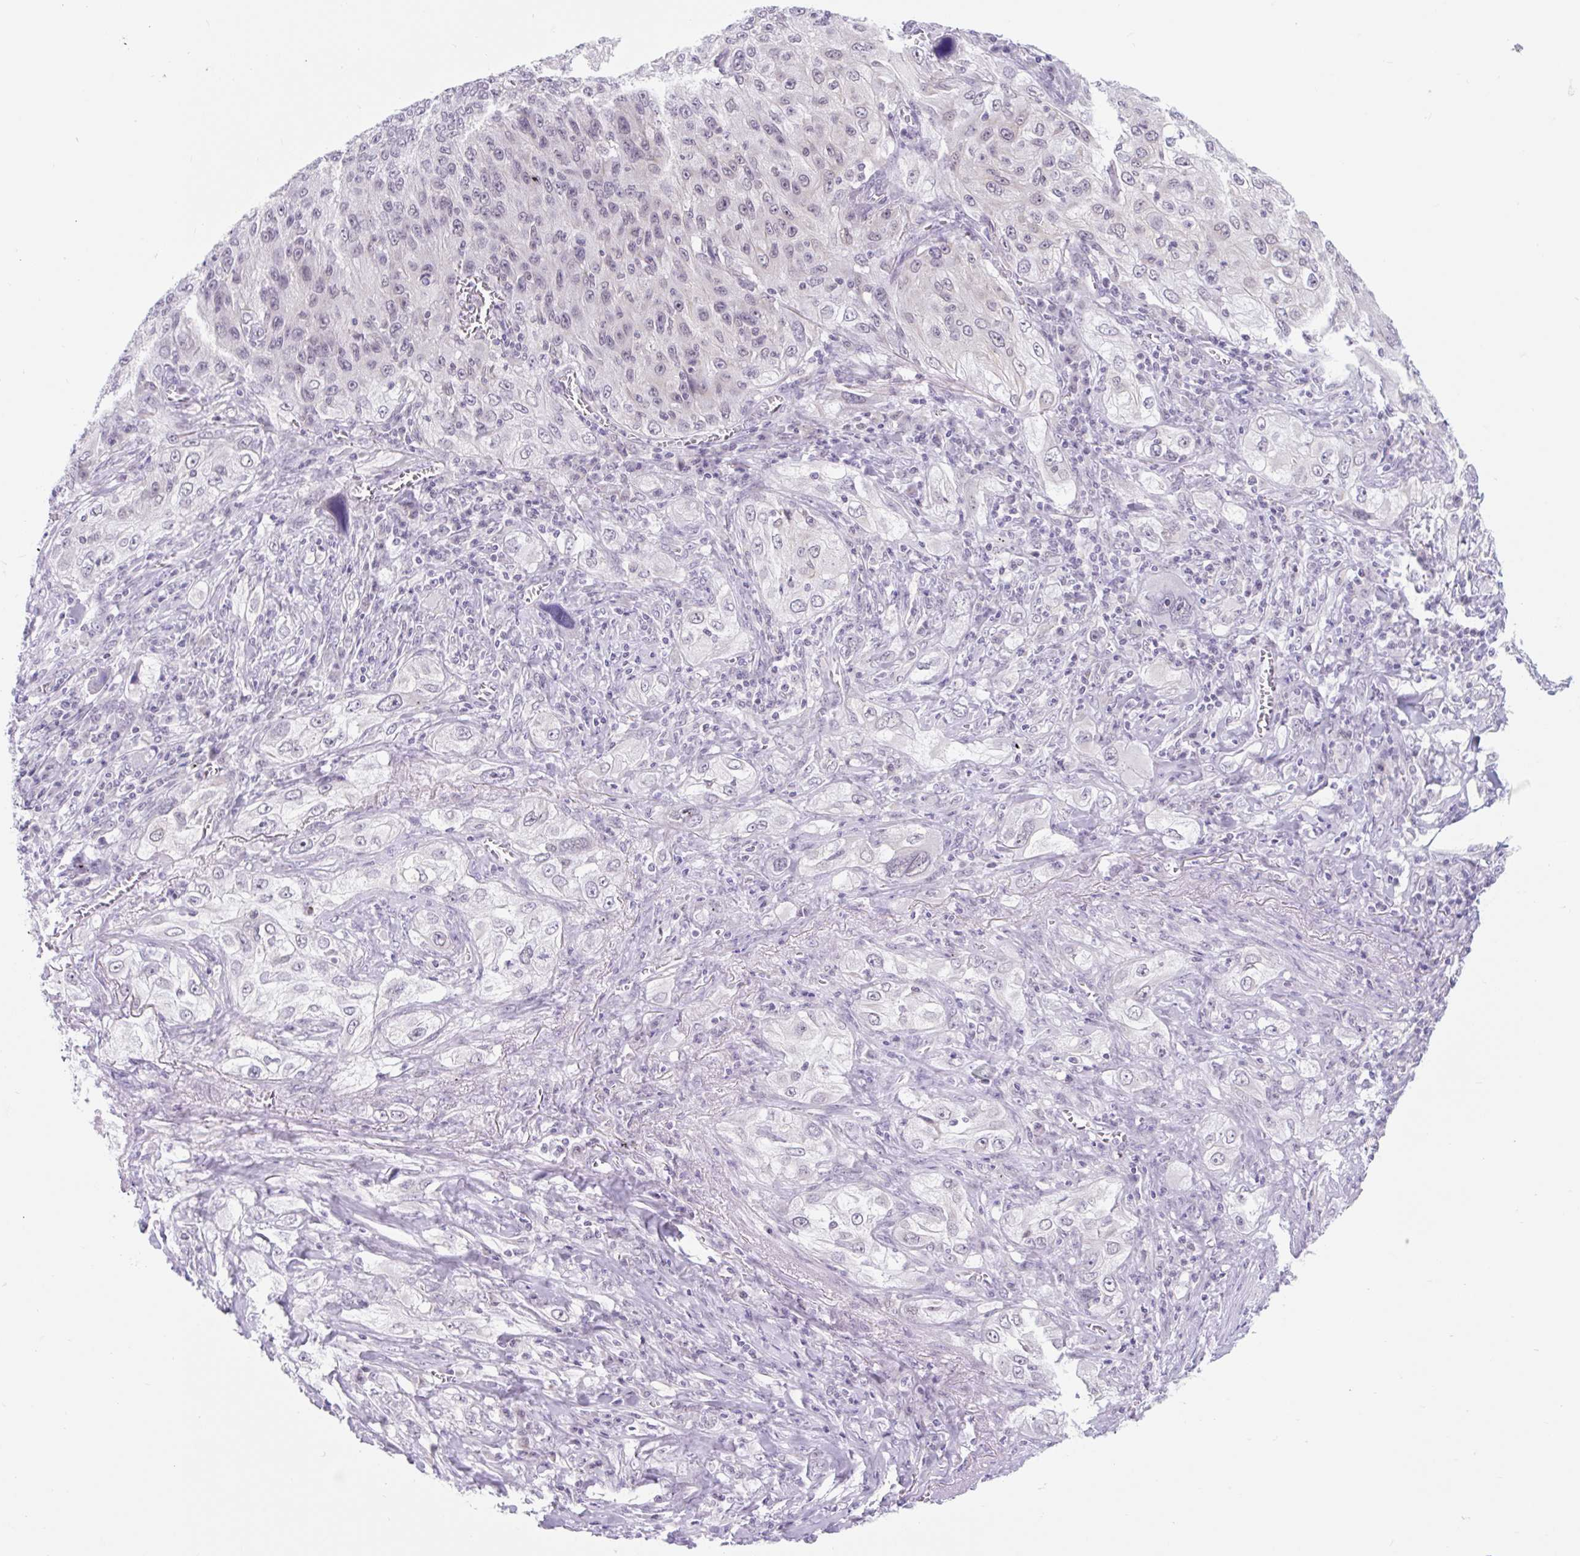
{"staining": {"intensity": "negative", "quantity": "none", "location": "none"}, "tissue": "lung cancer", "cell_type": "Tumor cells", "image_type": "cancer", "snomed": [{"axis": "morphology", "description": "Squamous cell carcinoma, NOS"}, {"axis": "topography", "description": "Lung"}], "caption": "DAB immunohistochemical staining of human lung cancer reveals no significant expression in tumor cells.", "gene": "ITPK1", "patient": {"sex": "female", "age": 69}}